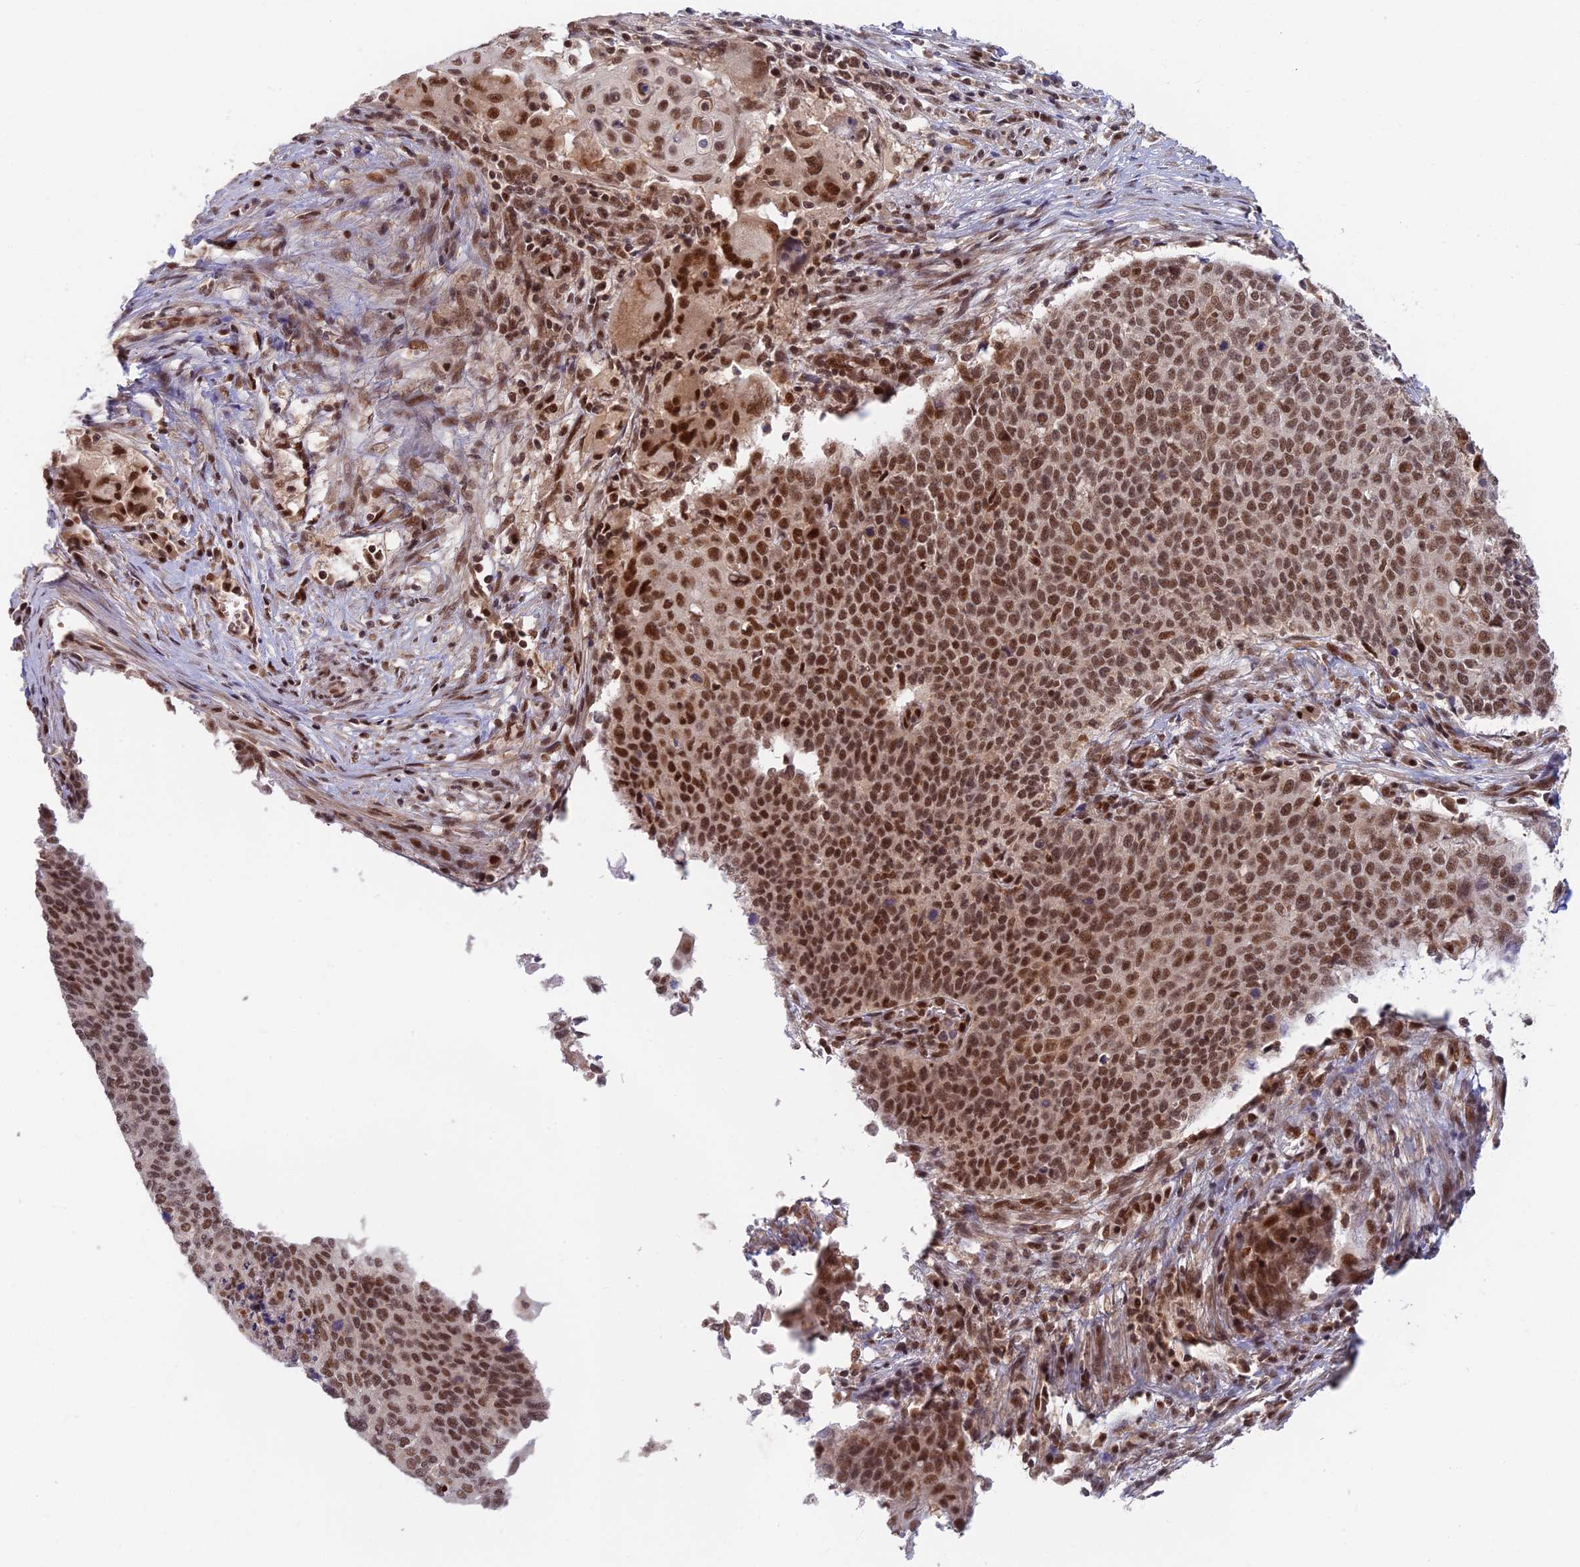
{"staining": {"intensity": "strong", "quantity": ">75%", "location": "nuclear"}, "tissue": "cervical cancer", "cell_type": "Tumor cells", "image_type": "cancer", "snomed": [{"axis": "morphology", "description": "Squamous cell carcinoma, NOS"}, {"axis": "topography", "description": "Cervix"}], "caption": "Tumor cells display high levels of strong nuclear staining in approximately >75% of cells in human cervical squamous cell carcinoma.", "gene": "TCEA2", "patient": {"sex": "female", "age": 39}}